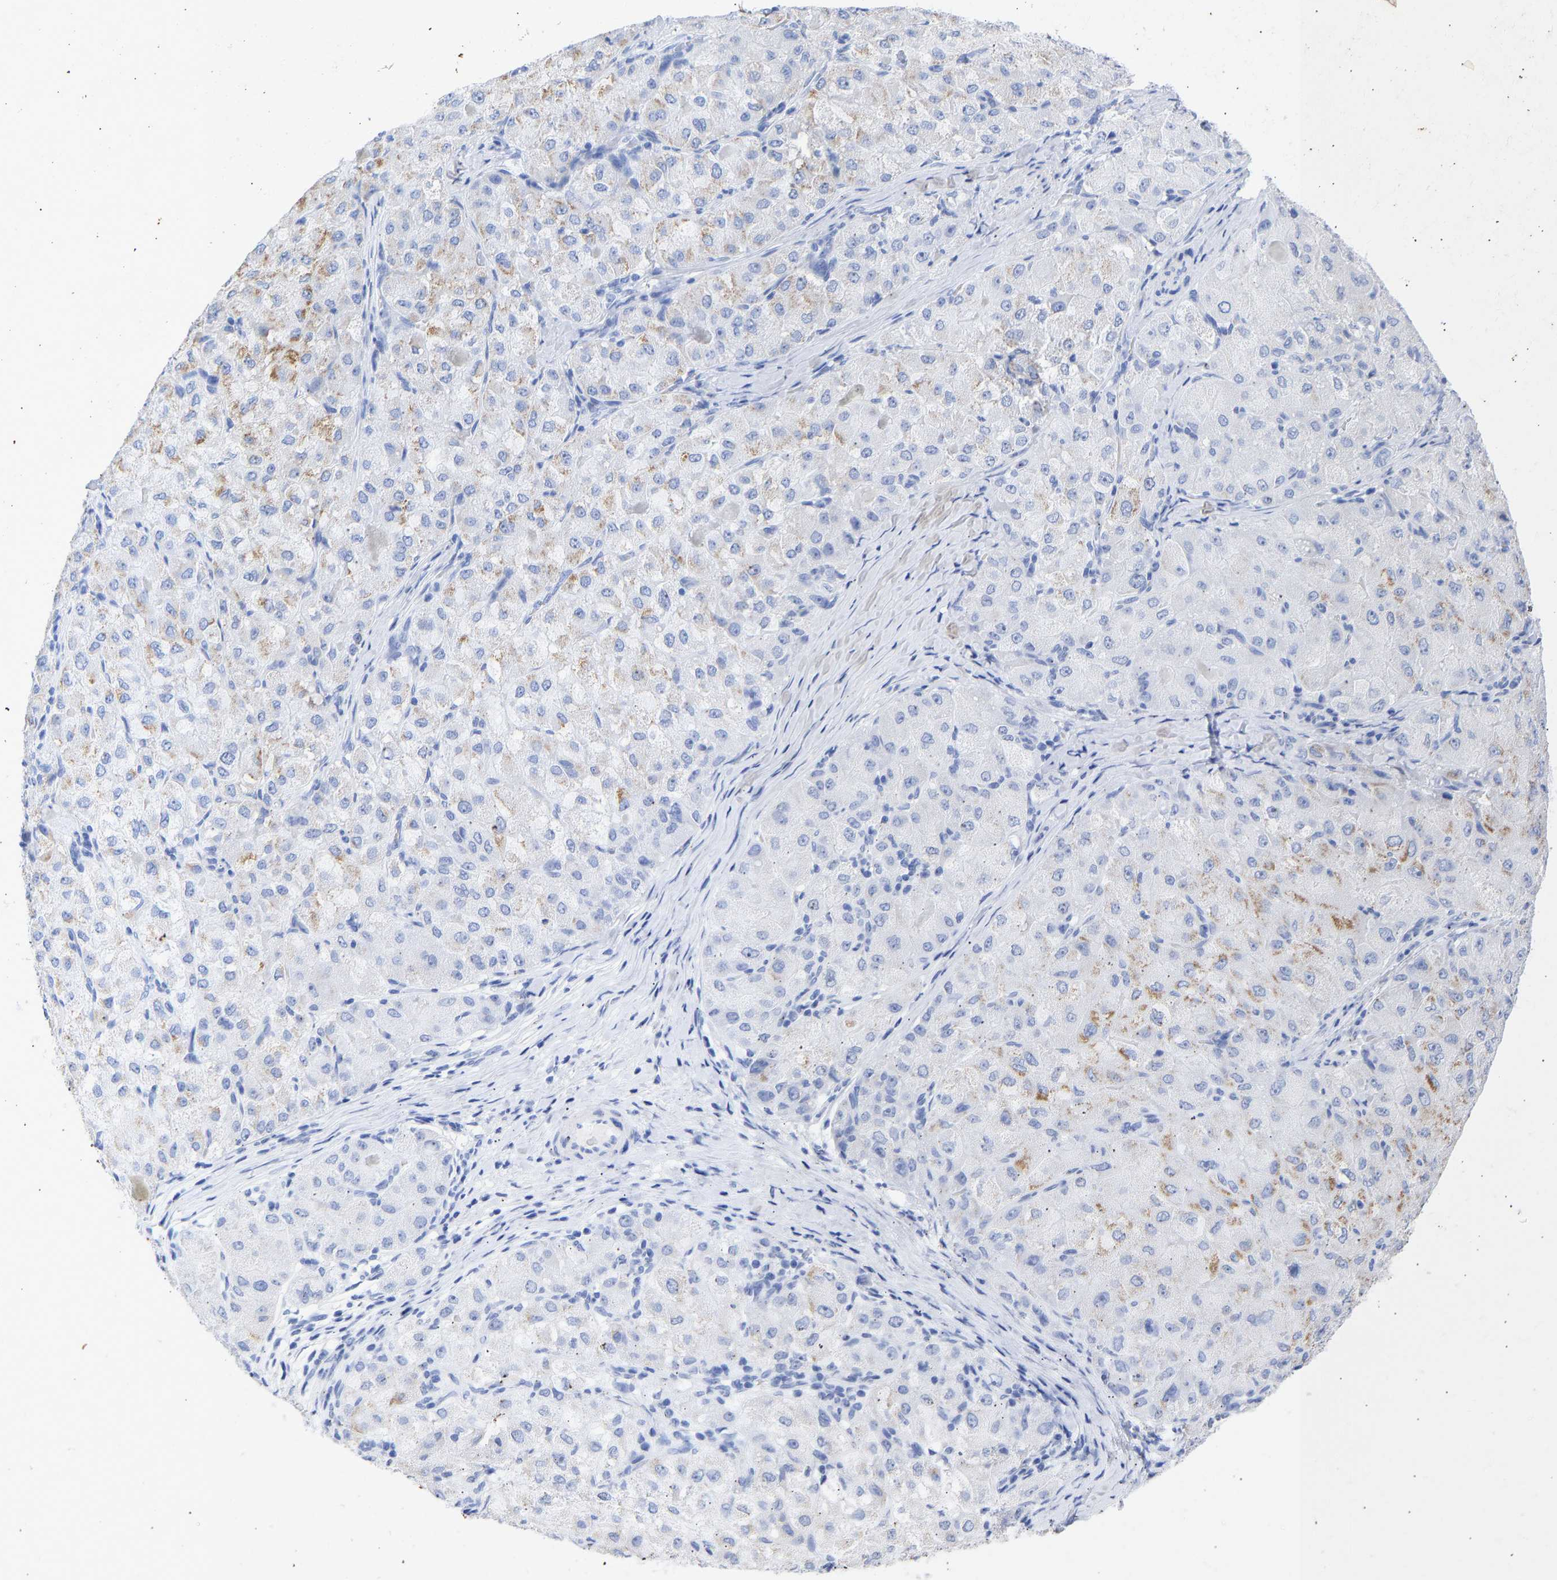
{"staining": {"intensity": "negative", "quantity": "none", "location": "none"}, "tissue": "liver cancer", "cell_type": "Tumor cells", "image_type": "cancer", "snomed": [{"axis": "morphology", "description": "Carcinoma, Hepatocellular, NOS"}, {"axis": "topography", "description": "Liver"}], "caption": "Hepatocellular carcinoma (liver) was stained to show a protein in brown. There is no significant expression in tumor cells.", "gene": "KRT1", "patient": {"sex": "male", "age": 80}}